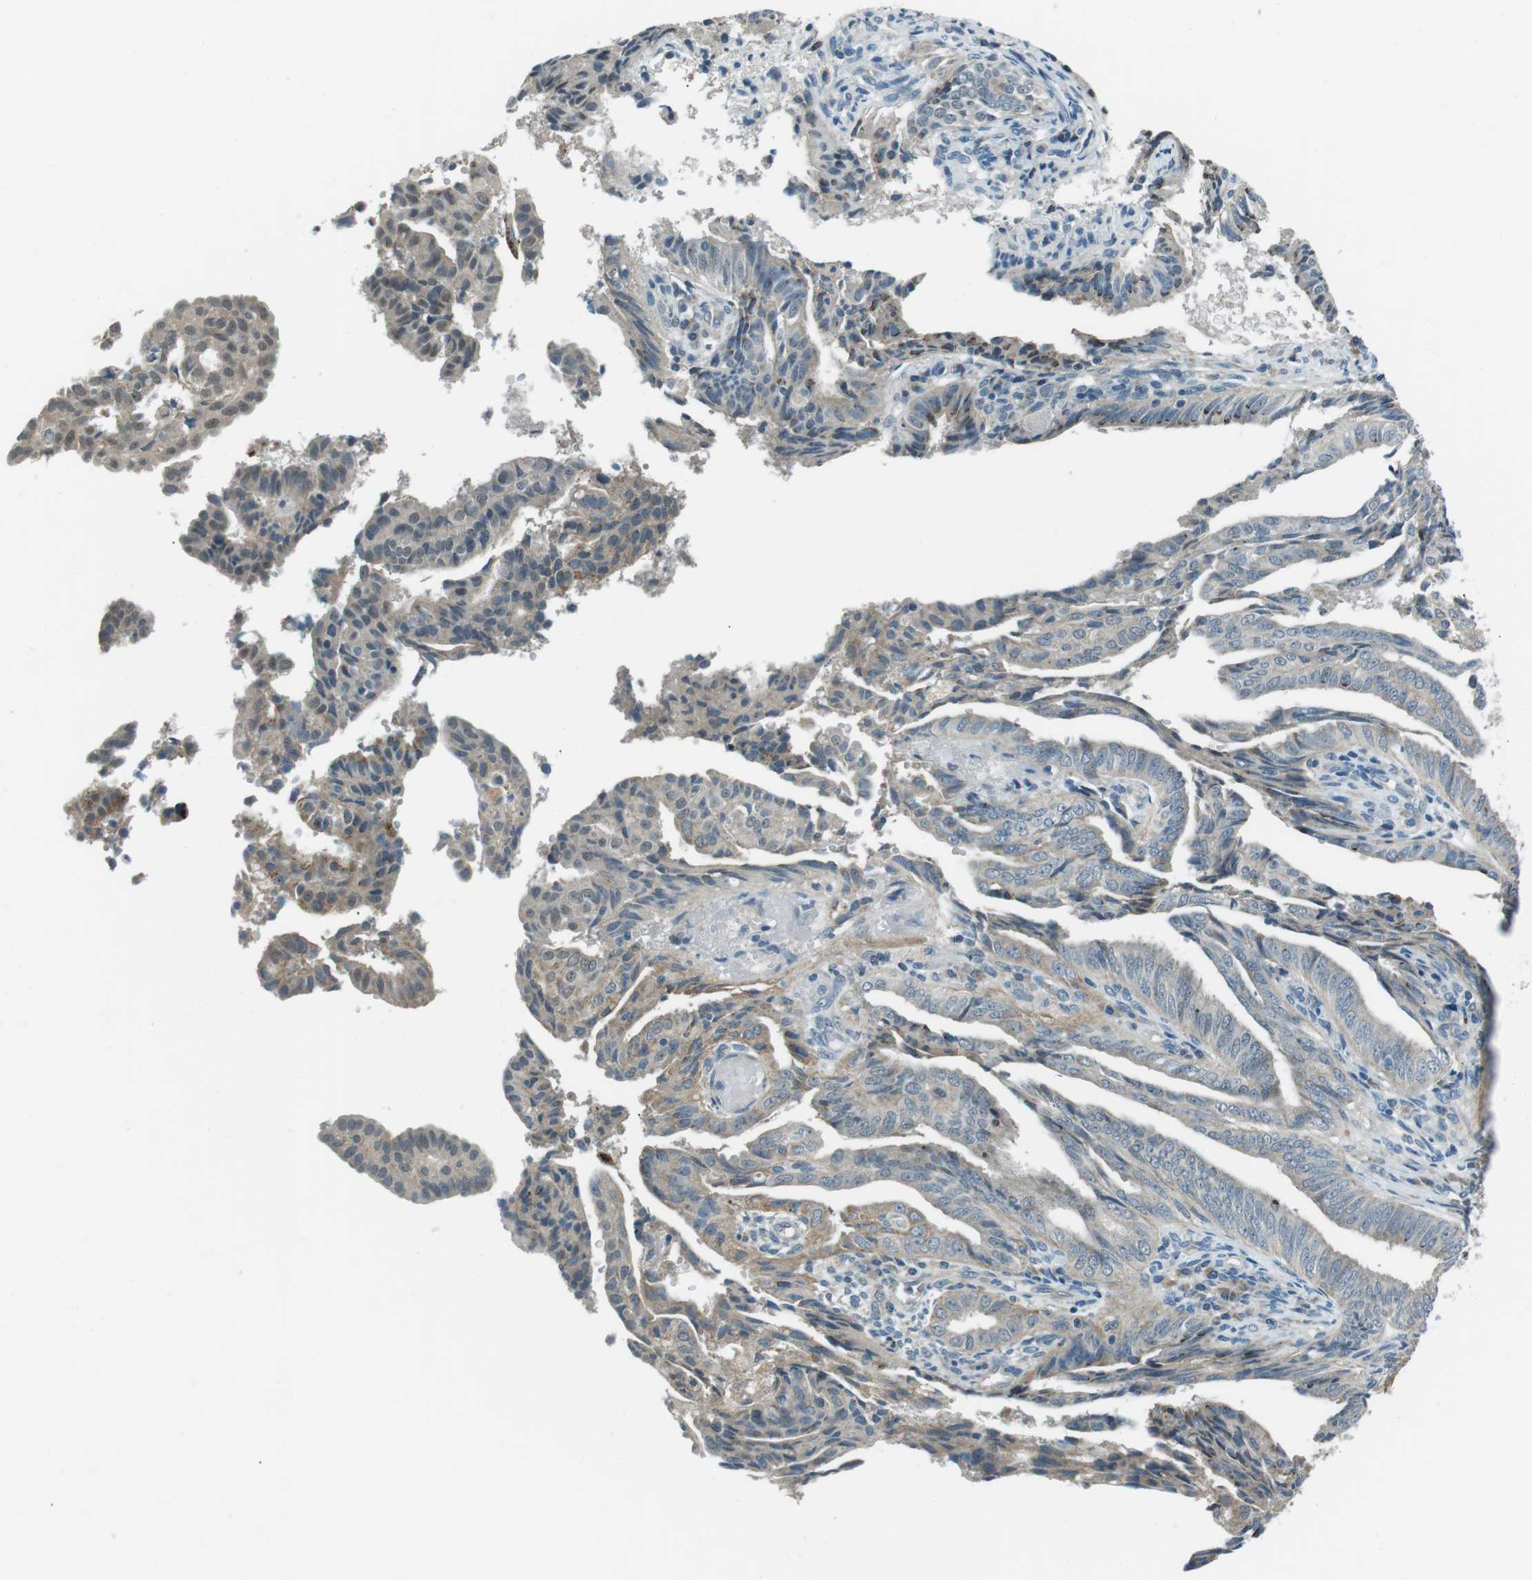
{"staining": {"intensity": "moderate", "quantity": "25%-75%", "location": "cytoplasmic/membranous"}, "tissue": "endometrial cancer", "cell_type": "Tumor cells", "image_type": "cancer", "snomed": [{"axis": "morphology", "description": "Adenocarcinoma, NOS"}, {"axis": "topography", "description": "Endometrium"}], "caption": "Immunohistochemical staining of endometrial cancer (adenocarcinoma) exhibits medium levels of moderate cytoplasmic/membranous positivity in approximately 25%-75% of tumor cells.", "gene": "FAM3B", "patient": {"sex": "female", "age": 58}}